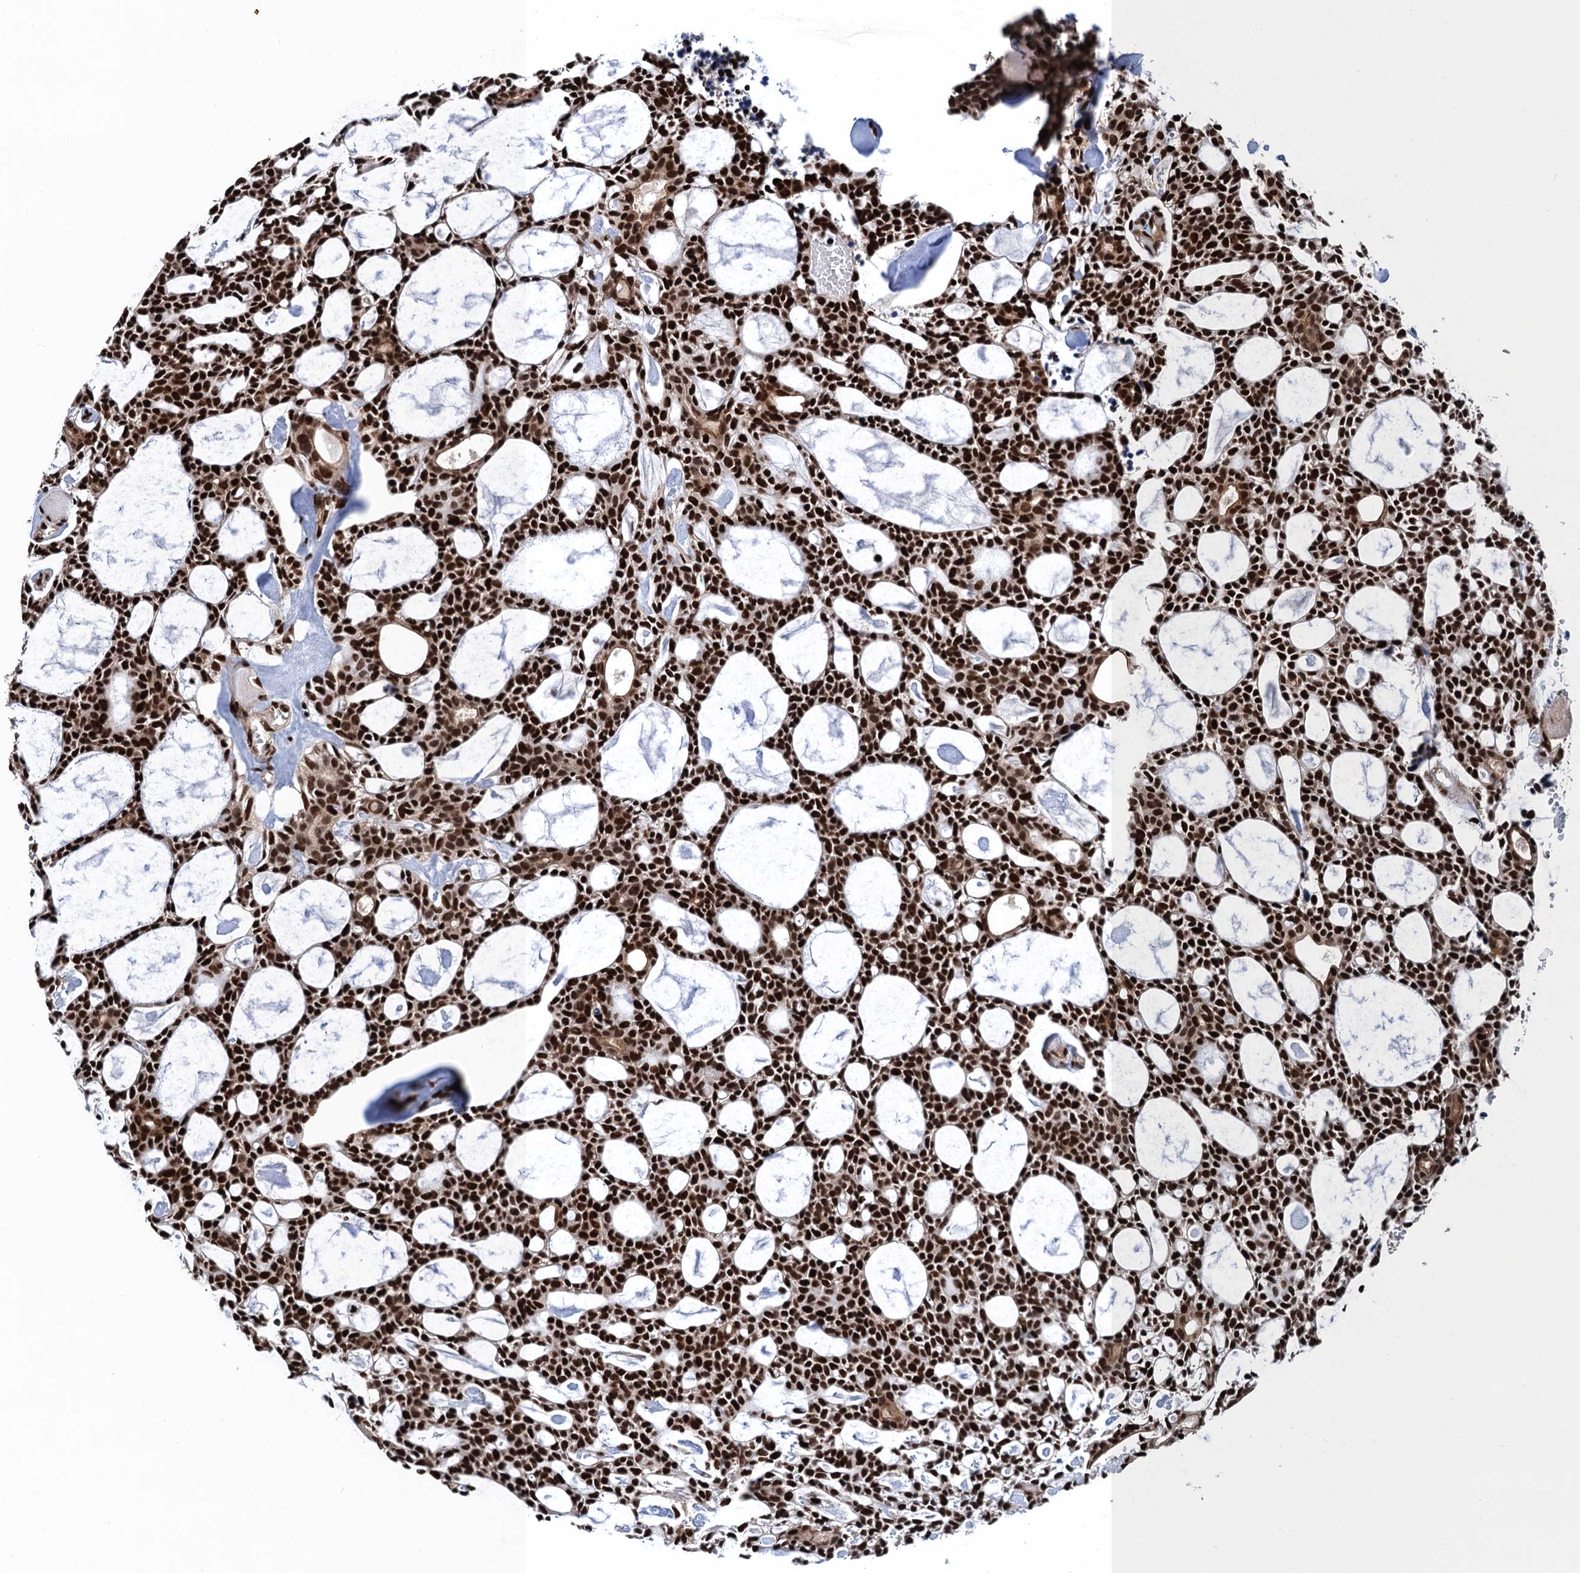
{"staining": {"intensity": "strong", "quantity": ">75%", "location": "nuclear"}, "tissue": "head and neck cancer", "cell_type": "Tumor cells", "image_type": "cancer", "snomed": [{"axis": "morphology", "description": "Adenocarcinoma, NOS"}, {"axis": "topography", "description": "Salivary gland"}, {"axis": "topography", "description": "Head-Neck"}], "caption": "Protein expression analysis of human head and neck adenocarcinoma reveals strong nuclear expression in approximately >75% of tumor cells.", "gene": "PPP4R1", "patient": {"sex": "male", "age": 55}}